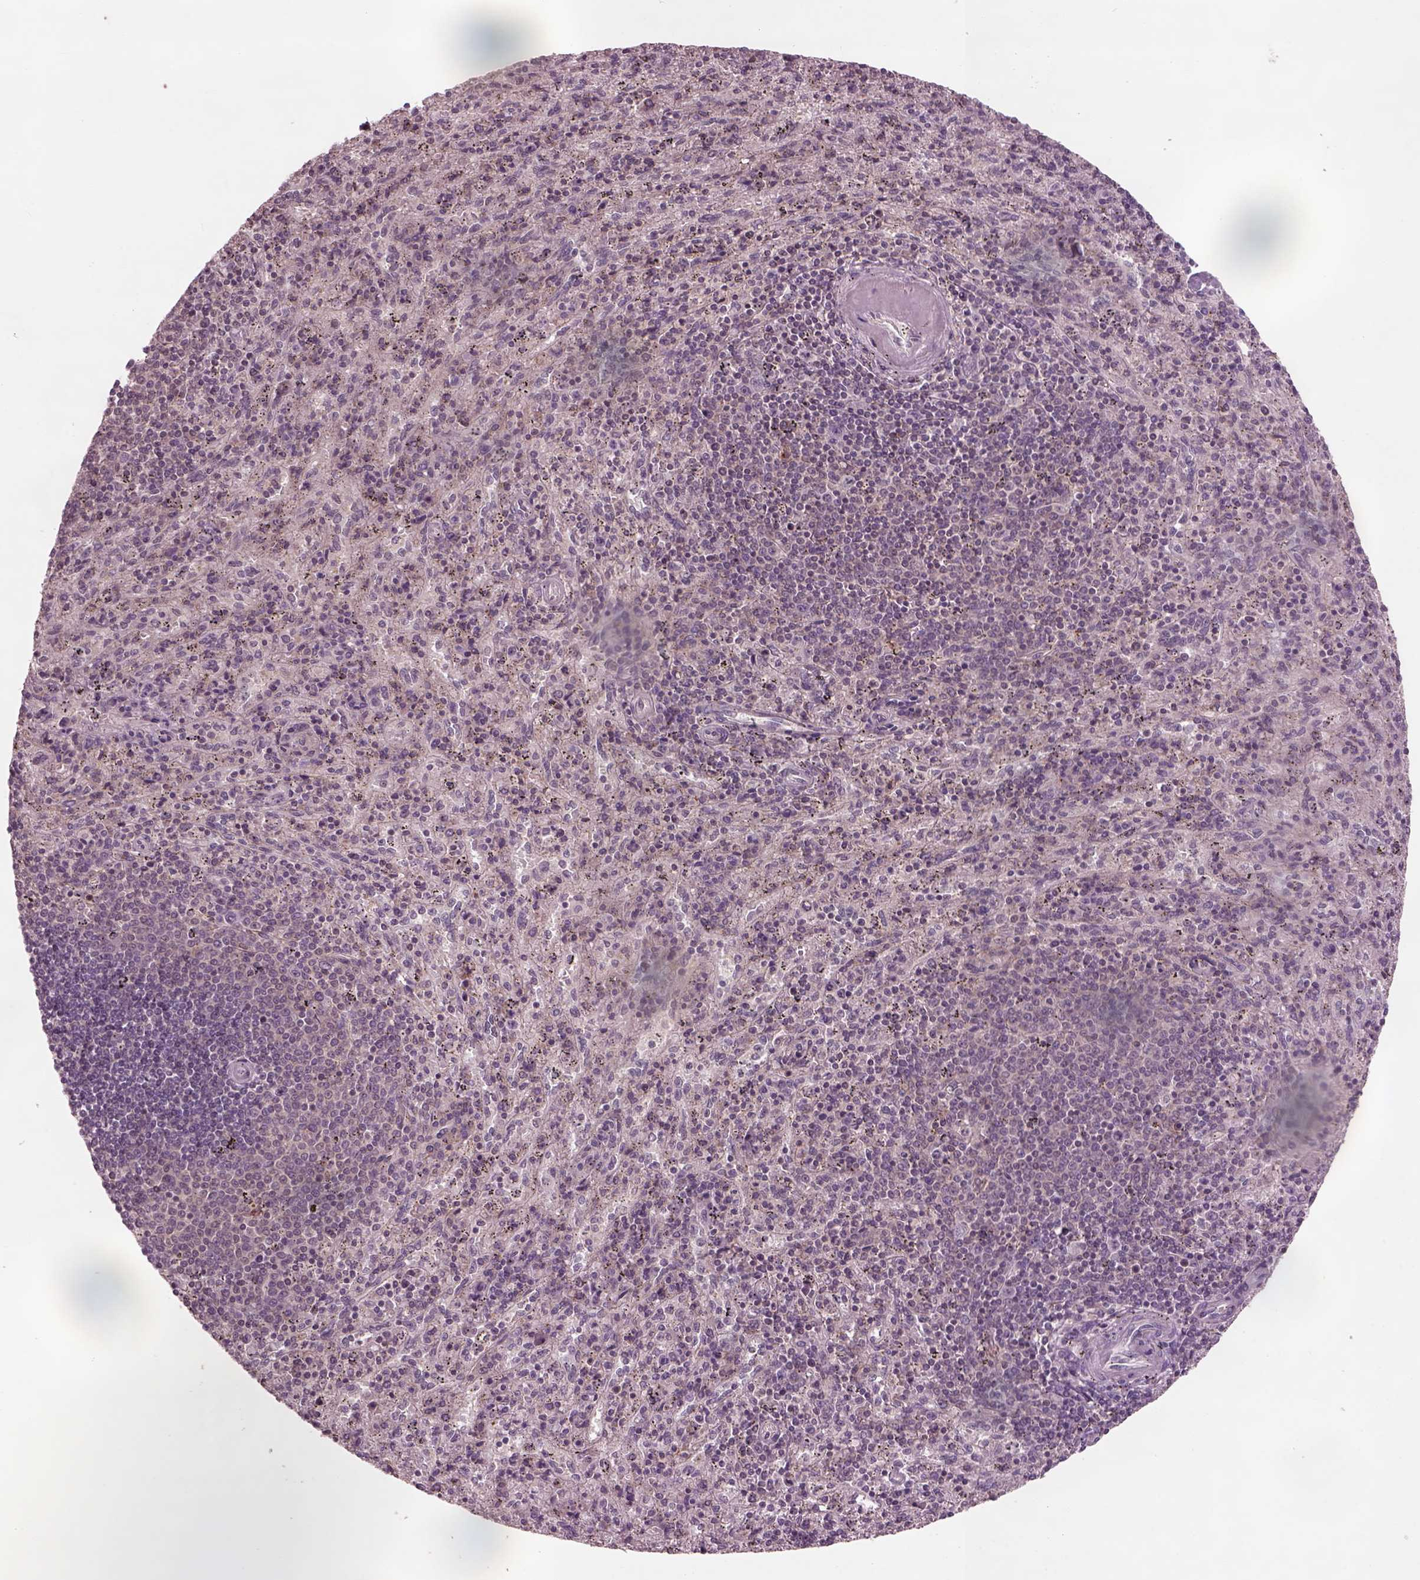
{"staining": {"intensity": "negative", "quantity": "none", "location": "none"}, "tissue": "spleen", "cell_type": "Cells in red pulp", "image_type": "normal", "snomed": [{"axis": "morphology", "description": "Normal tissue, NOS"}, {"axis": "topography", "description": "Spleen"}], "caption": "DAB immunohistochemical staining of benign human spleen demonstrates no significant expression in cells in red pulp.", "gene": "SRI", "patient": {"sex": "male", "age": 57}}